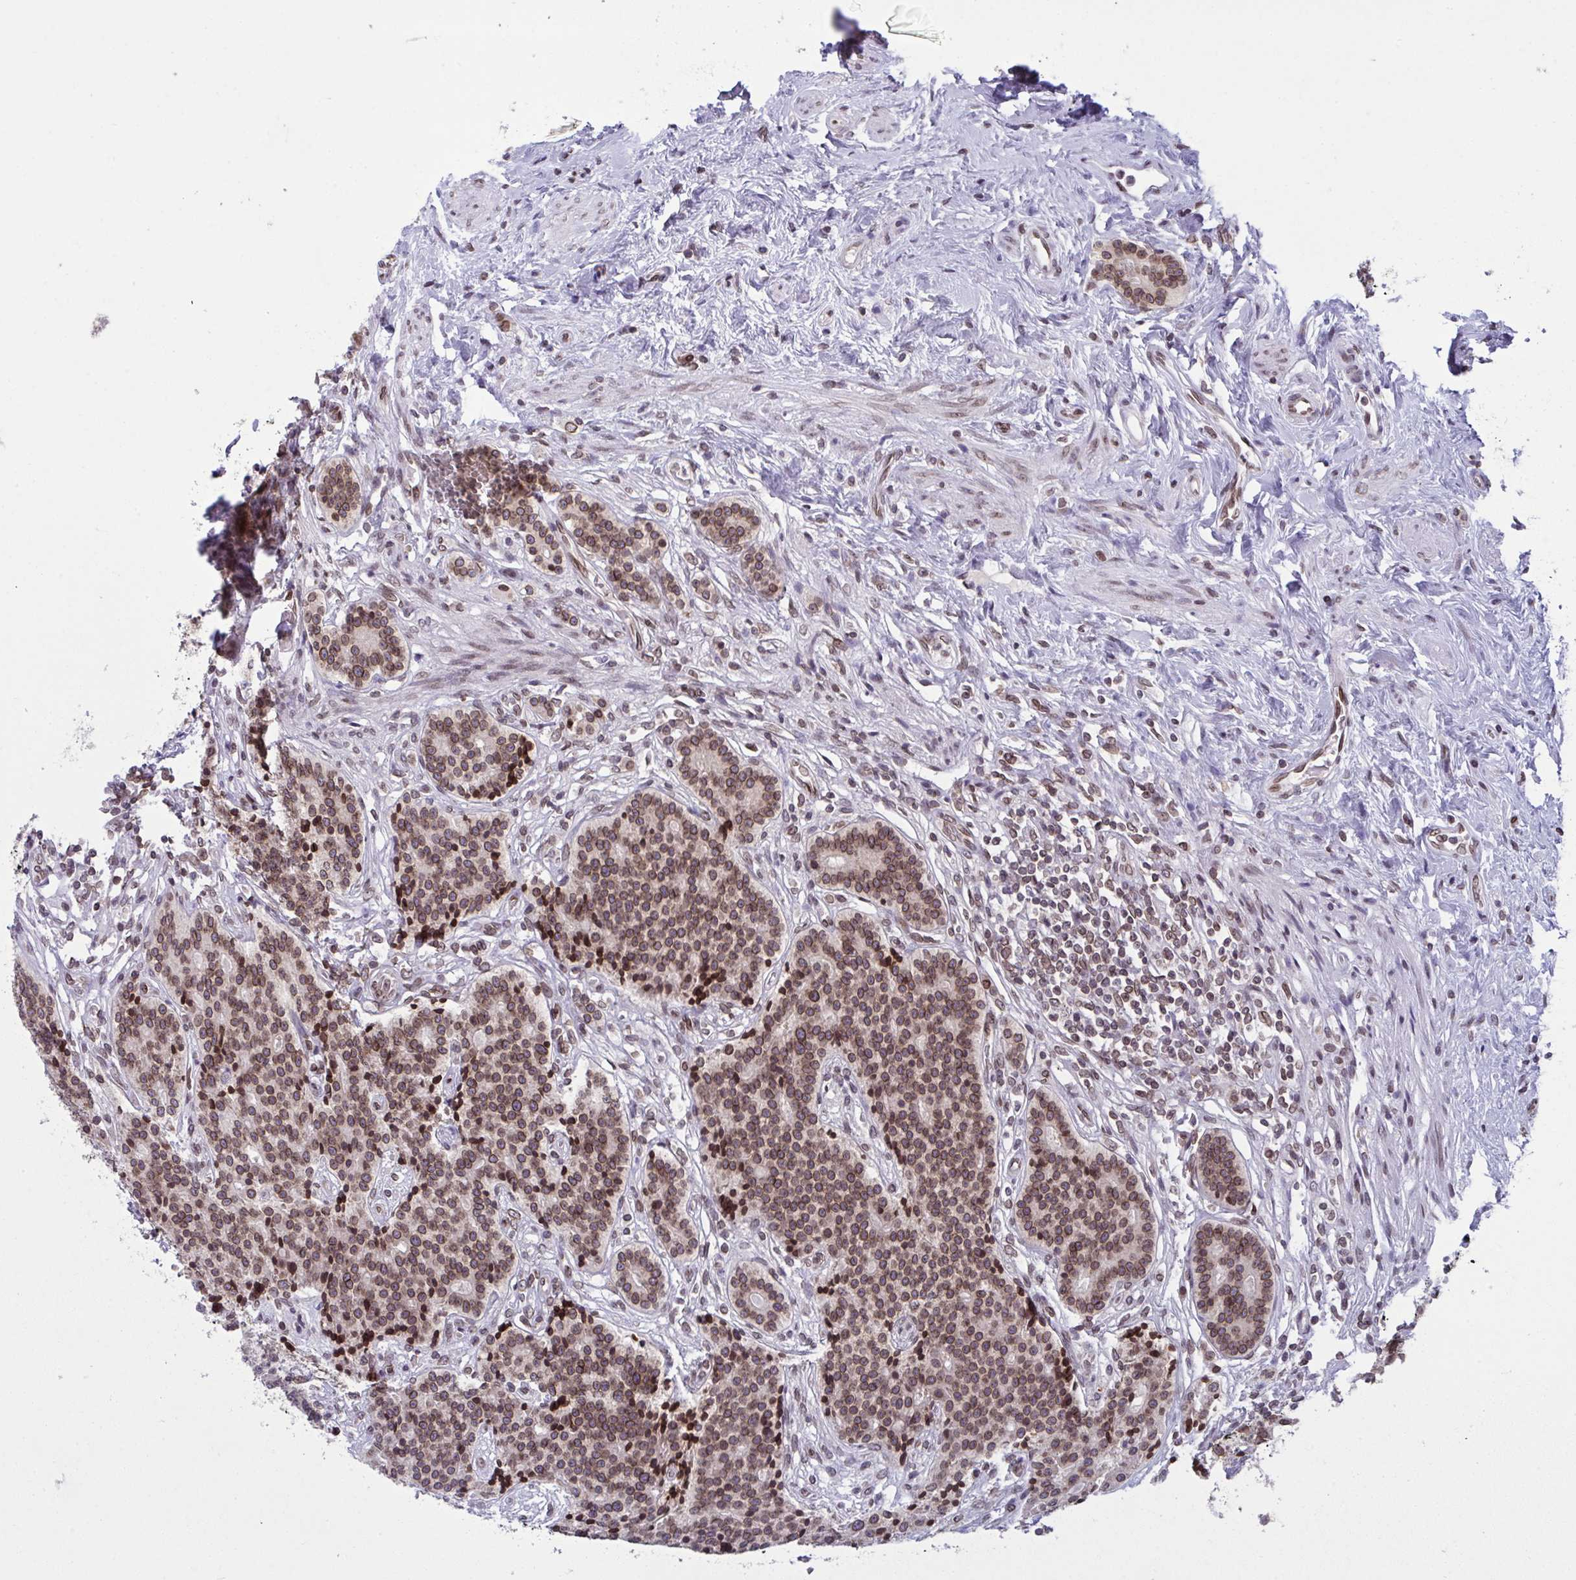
{"staining": {"intensity": "moderate", "quantity": ">75%", "location": "cytoplasmic/membranous,nuclear"}, "tissue": "carcinoid", "cell_type": "Tumor cells", "image_type": "cancer", "snomed": [{"axis": "morphology", "description": "Carcinoid, malignant, NOS"}, {"axis": "topography", "description": "Small intestine"}], "caption": "A brown stain labels moderate cytoplasmic/membranous and nuclear staining of a protein in carcinoid (malignant) tumor cells.", "gene": "RANBP2", "patient": {"sex": "female", "age": 73}}